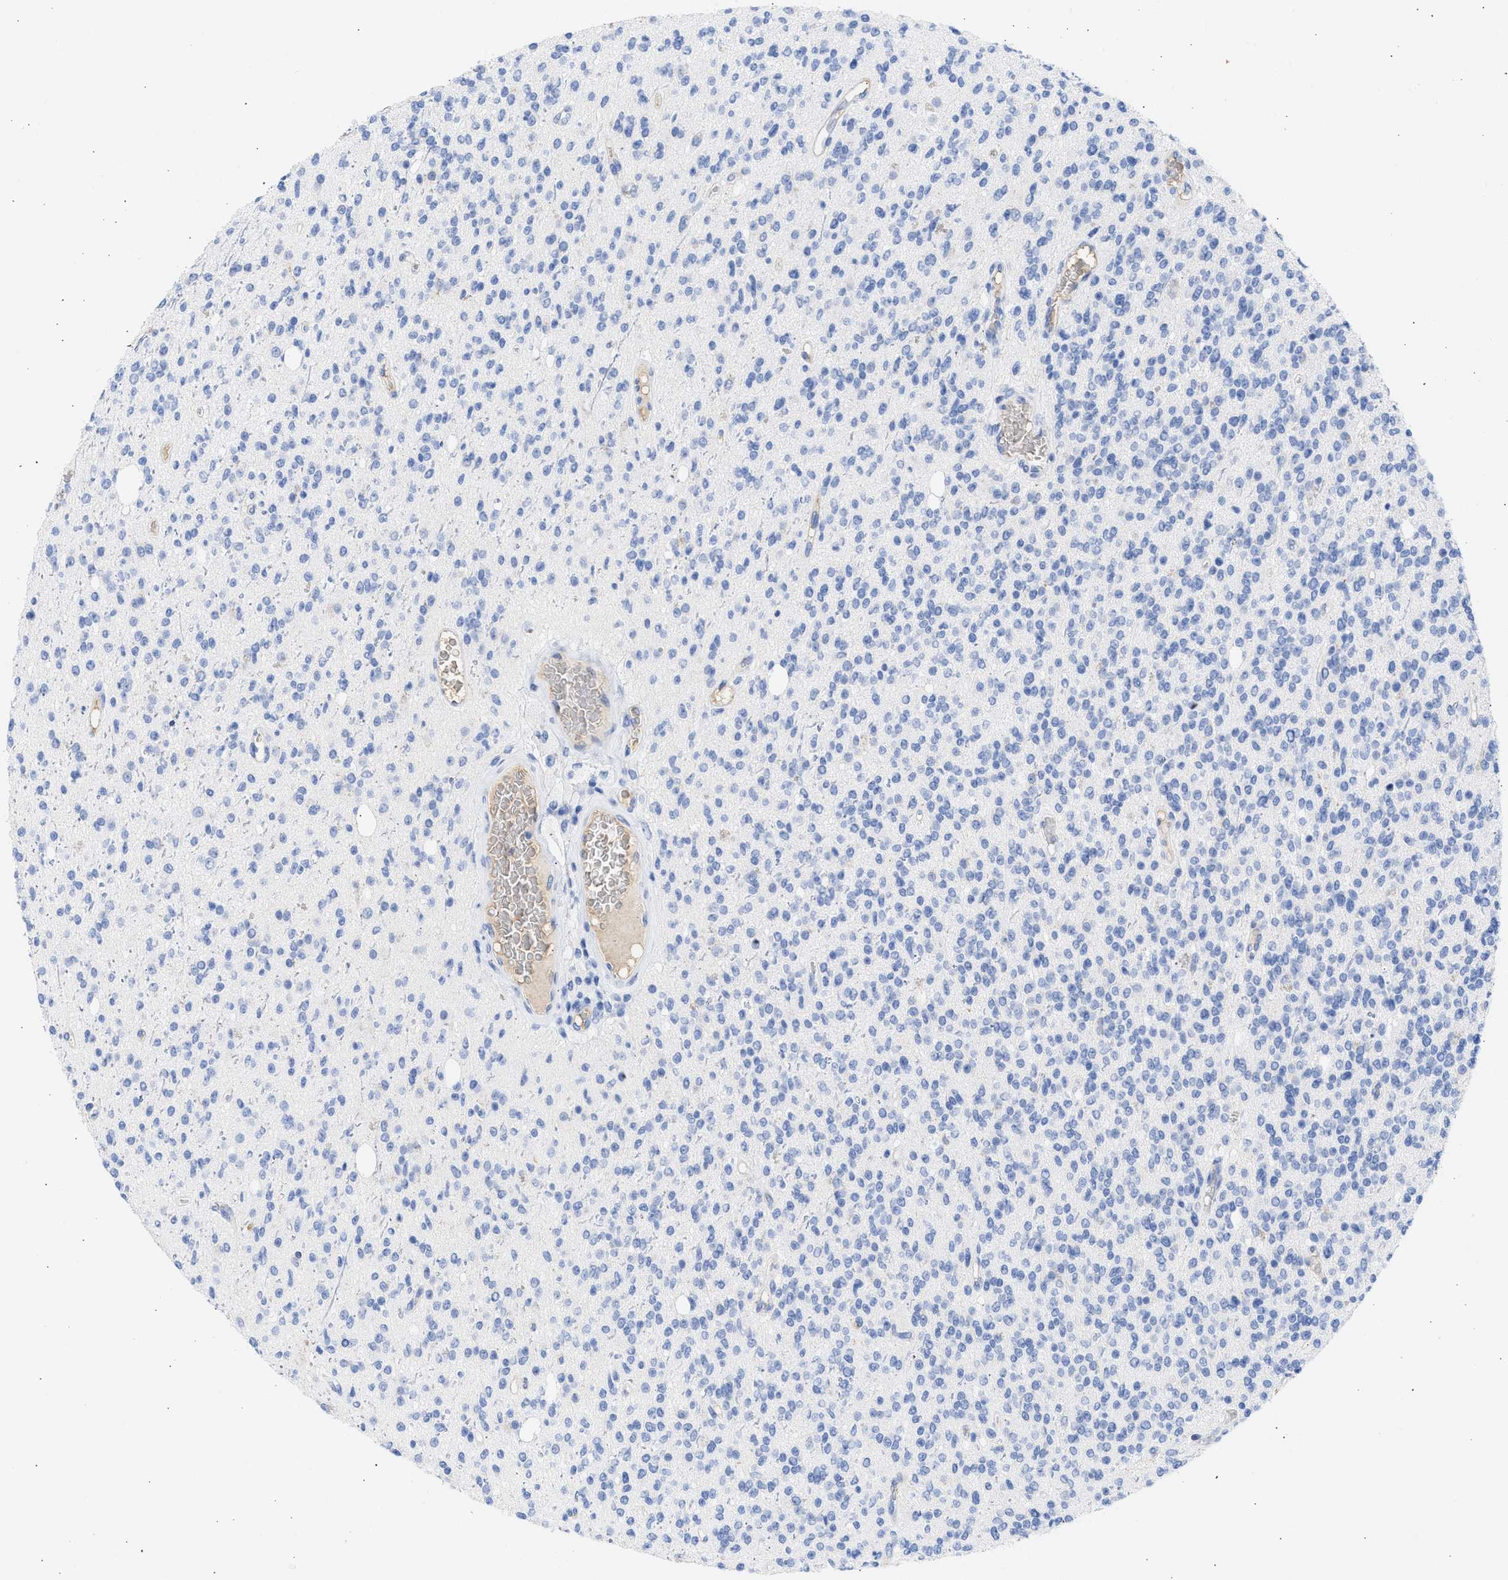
{"staining": {"intensity": "negative", "quantity": "none", "location": "none"}, "tissue": "glioma", "cell_type": "Tumor cells", "image_type": "cancer", "snomed": [{"axis": "morphology", "description": "Glioma, malignant, High grade"}, {"axis": "topography", "description": "Brain"}], "caption": "Human malignant high-grade glioma stained for a protein using immunohistochemistry (IHC) displays no expression in tumor cells.", "gene": "RSPH1", "patient": {"sex": "male", "age": 34}}